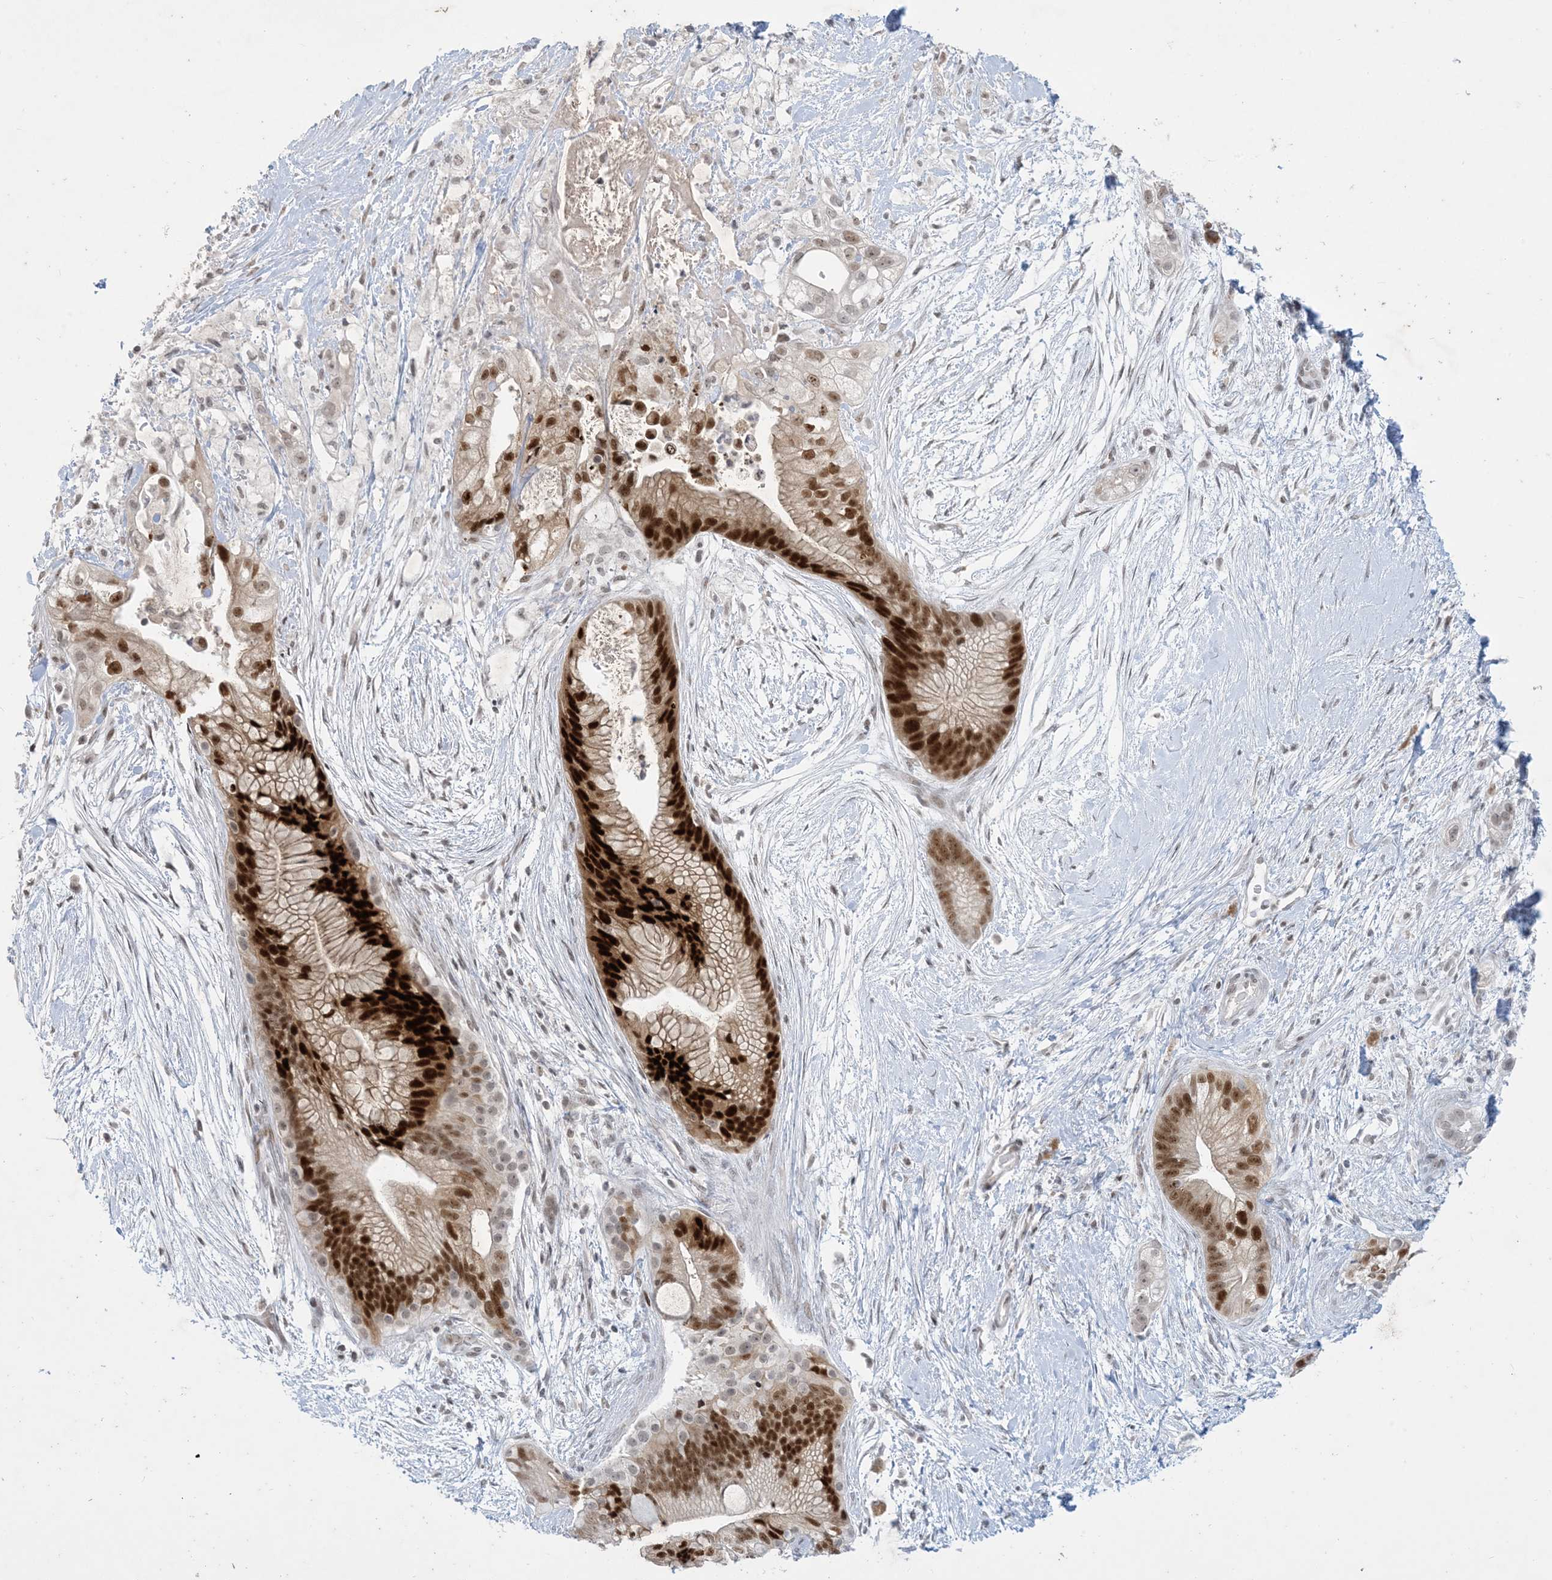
{"staining": {"intensity": "strong", "quantity": ">75%", "location": "nuclear"}, "tissue": "pancreatic cancer", "cell_type": "Tumor cells", "image_type": "cancer", "snomed": [{"axis": "morphology", "description": "Adenocarcinoma, NOS"}, {"axis": "topography", "description": "Pancreas"}], "caption": "Strong nuclear protein expression is appreciated in about >75% of tumor cells in pancreatic cancer. (IHC, brightfield microscopy, high magnification).", "gene": "ZNF674", "patient": {"sex": "male", "age": 53}}